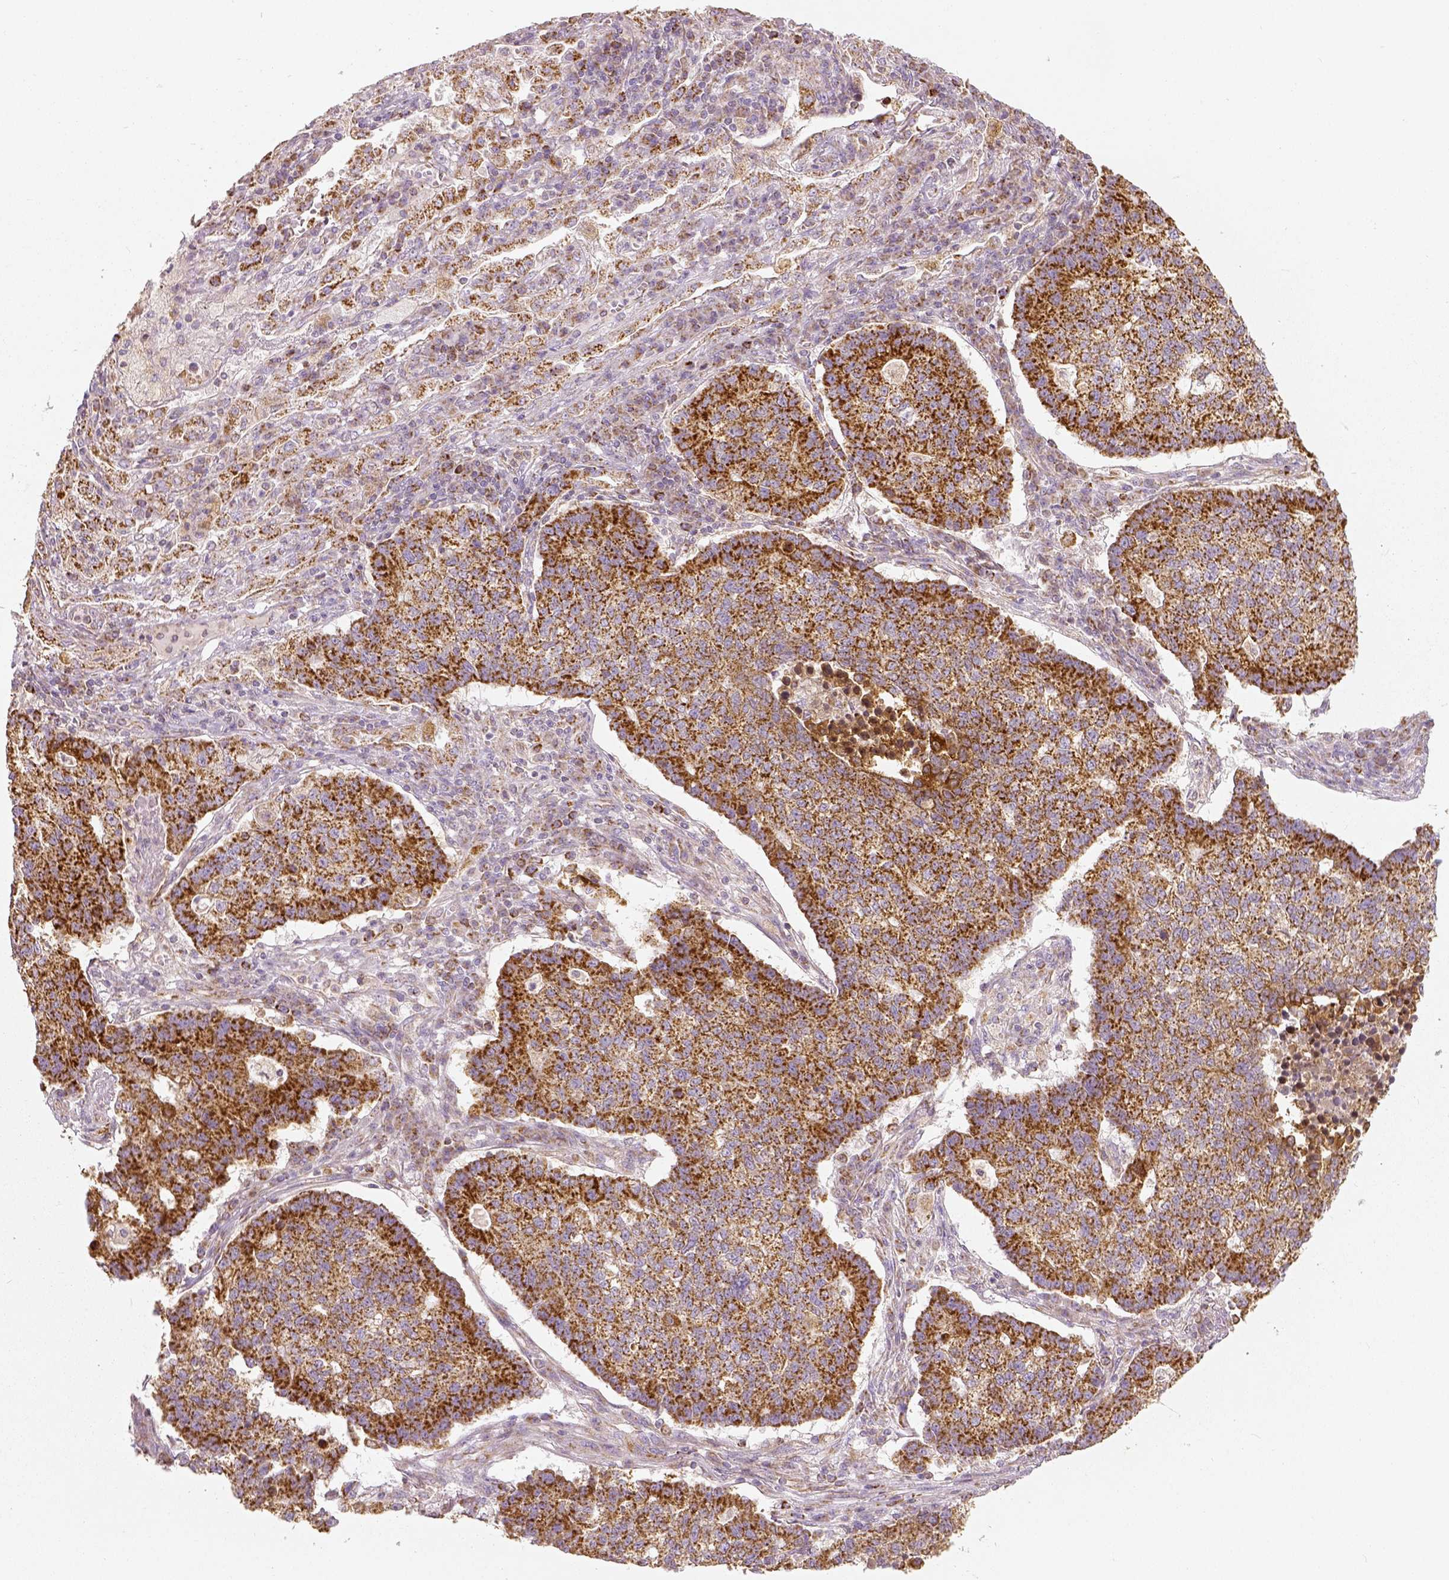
{"staining": {"intensity": "strong", "quantity": ">75%", "location": "cytoplasmic/membranous"}, "tissue": "lung cancer", "cell_type": "Tumor cells", "image_type": "cancer", "snomed": [{"axis": "morphology", "description": "Adenocarcinoma, NOS"}, {"axis": "topography", "description": "Lung"}], "caption": "IHC (DAB) staining of lung cancer demonstrates strong cytoplasmic/membranous protein positivity in about >75% of tumor cells.", "gene": "PGAM5", "patient": {"sex": "male", "age": 57}}